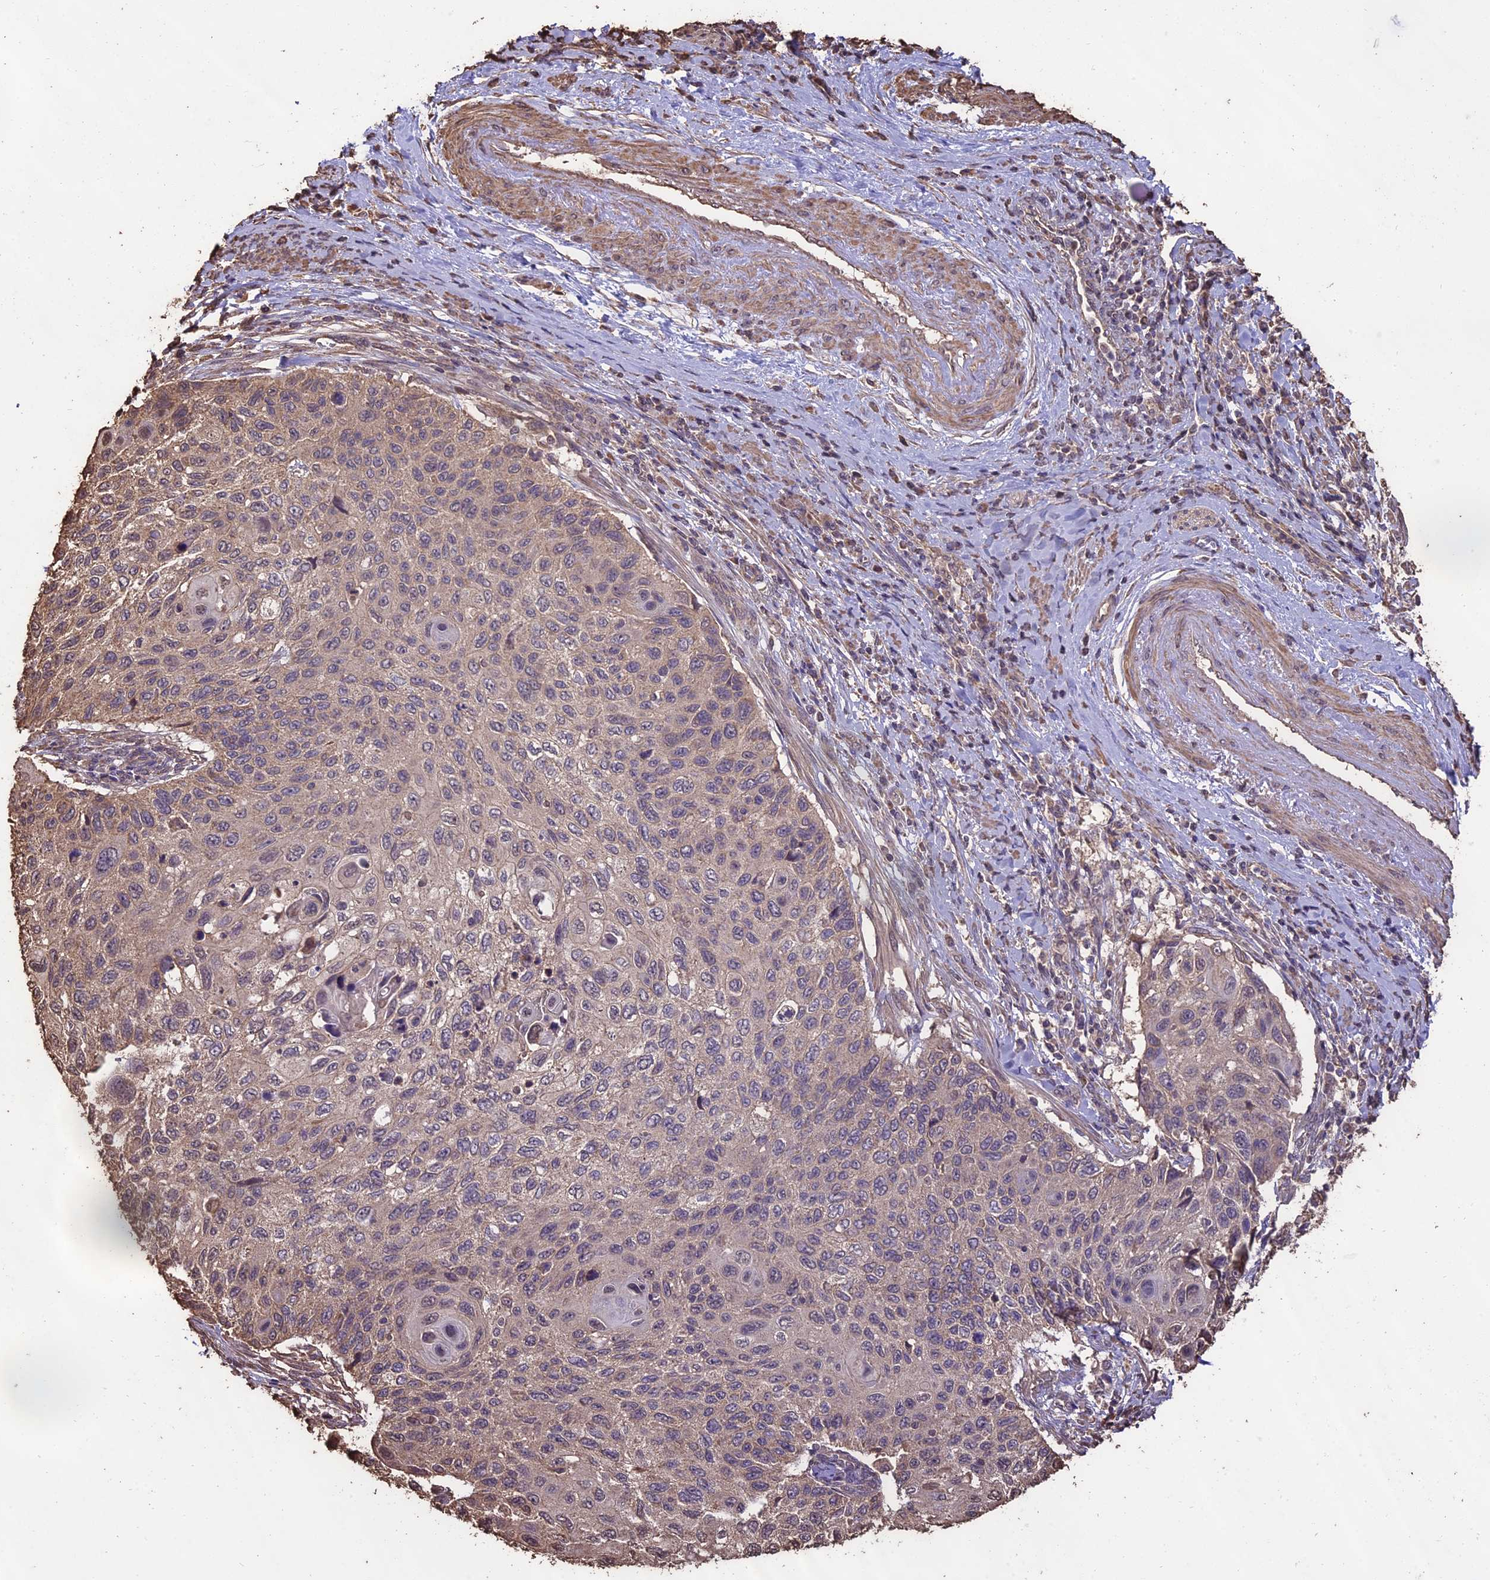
{"staining": {"intensity": "negative", "quantity": "none", "location": "none"}, "tissue": "cervical cancer", "cell_type": "Tumor cells", "image_type": "cancer", "snomed": [{"axis": "morphology", "description": "Squamous cell carcinoma, NOS"}, {"axis": "topography", "description": "Cervix"}], "caption": "Immunohistochemistry (IHC) of cervical squamous cell carcinoma exhibits no expression in tumor cells.", "gene": "PGPEP1L", "patient": {"sex": "female", "age": 70}}